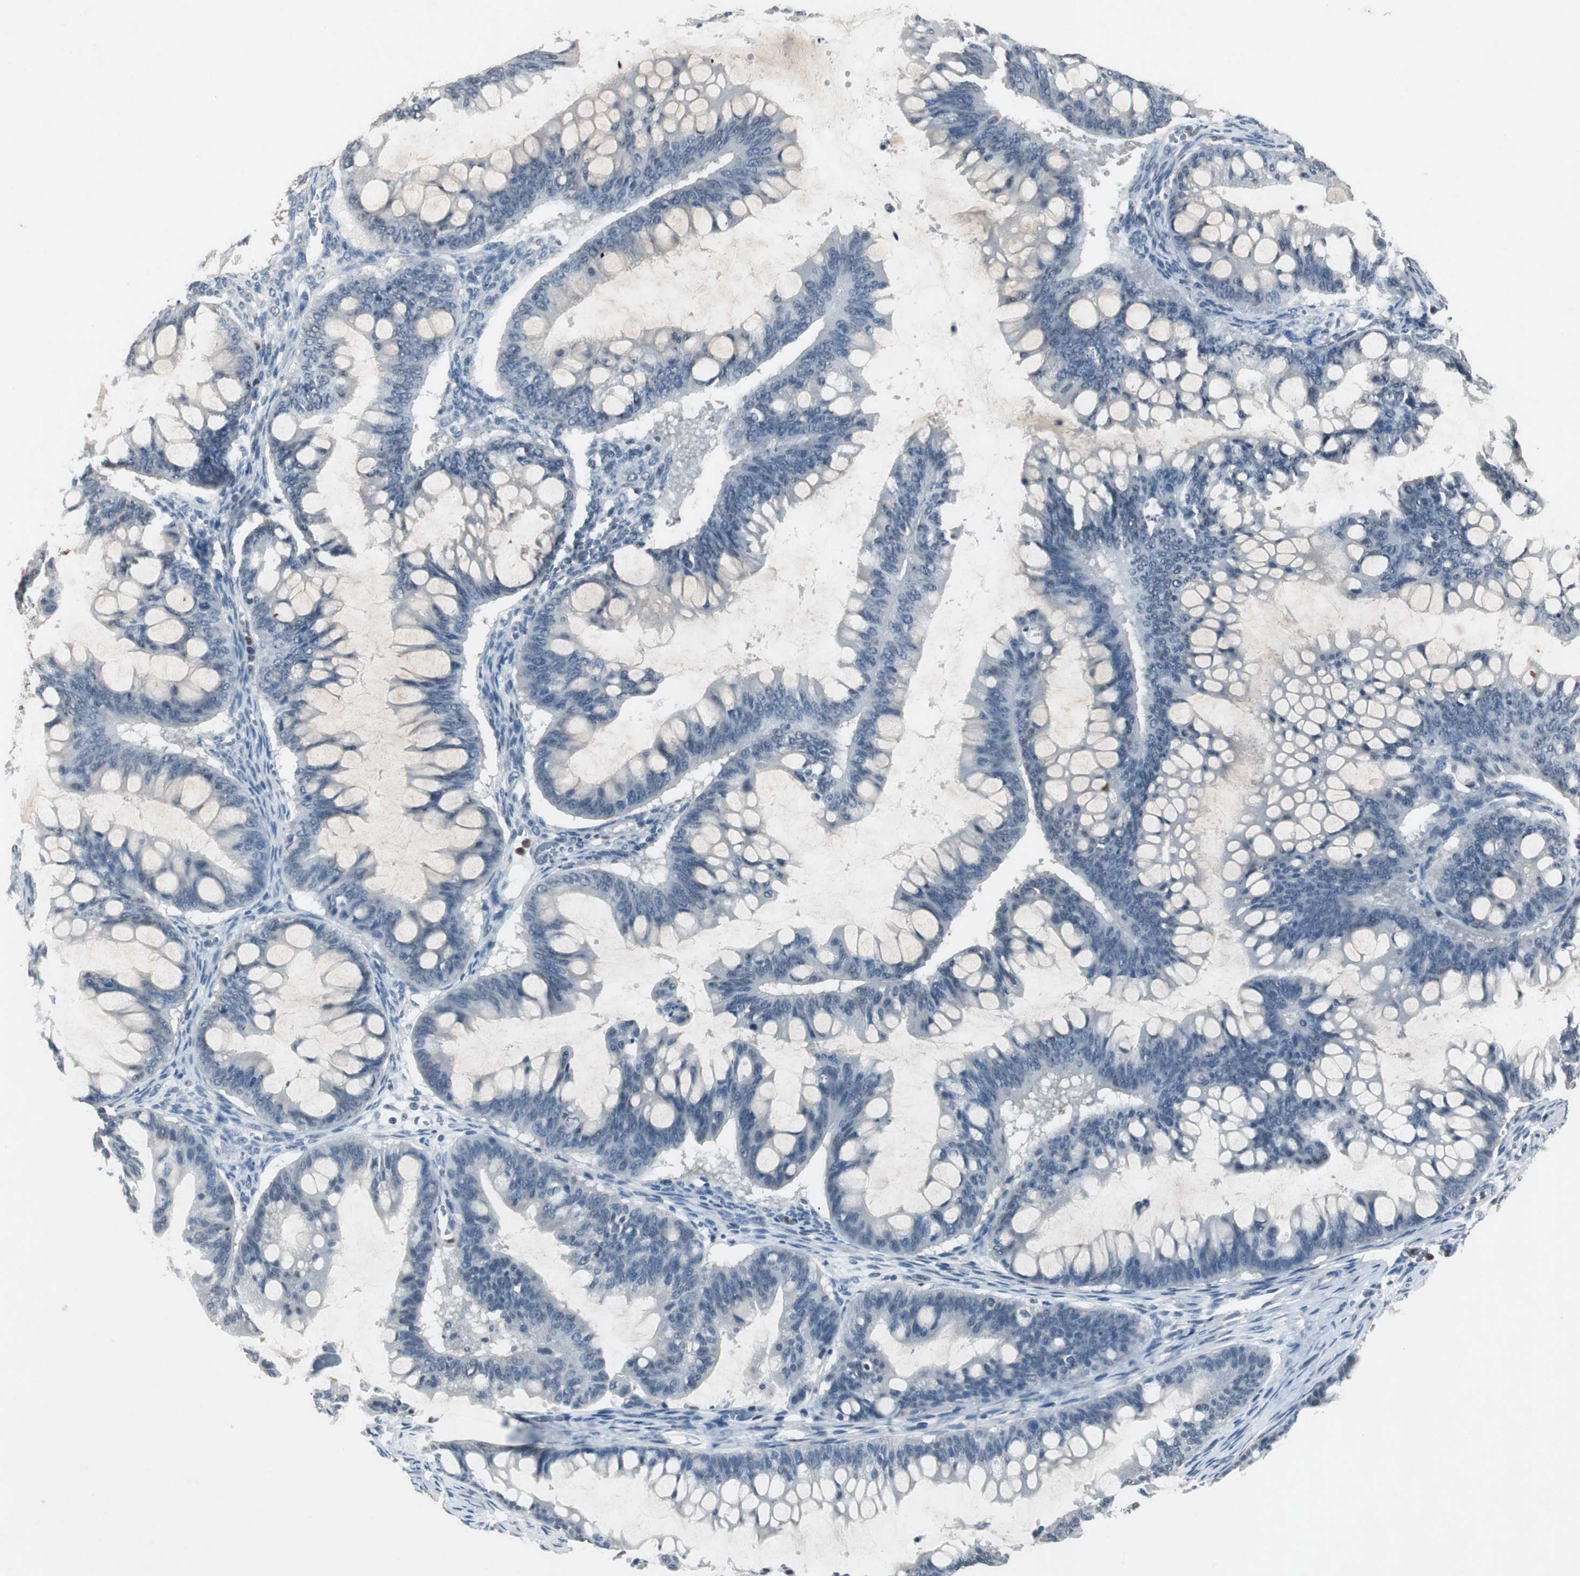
{"staining": {"intensity": "negative", "quantity": "none", "location": "none"}, "tissue": "ovarian cancer", "cell_type": "Tumor cells", "image_type": "cancer", "snomed": [{"axis": "morphology", "description": "Cystadenocarcinoma, mucinous, NOS"}, {"axis": "topography", "description": "Ovary"}], "caption": "Ovarian cancer was stained to show a protein in brown. There is no significant positivity in tumor cells. (Stains: DAB immunohistochemistry with hematoxylin counter stain, Microscopy: brightfield microscopy at high magnification).", "gene": "ADNP2", "patient": {"sex": "female", "age": 73}}